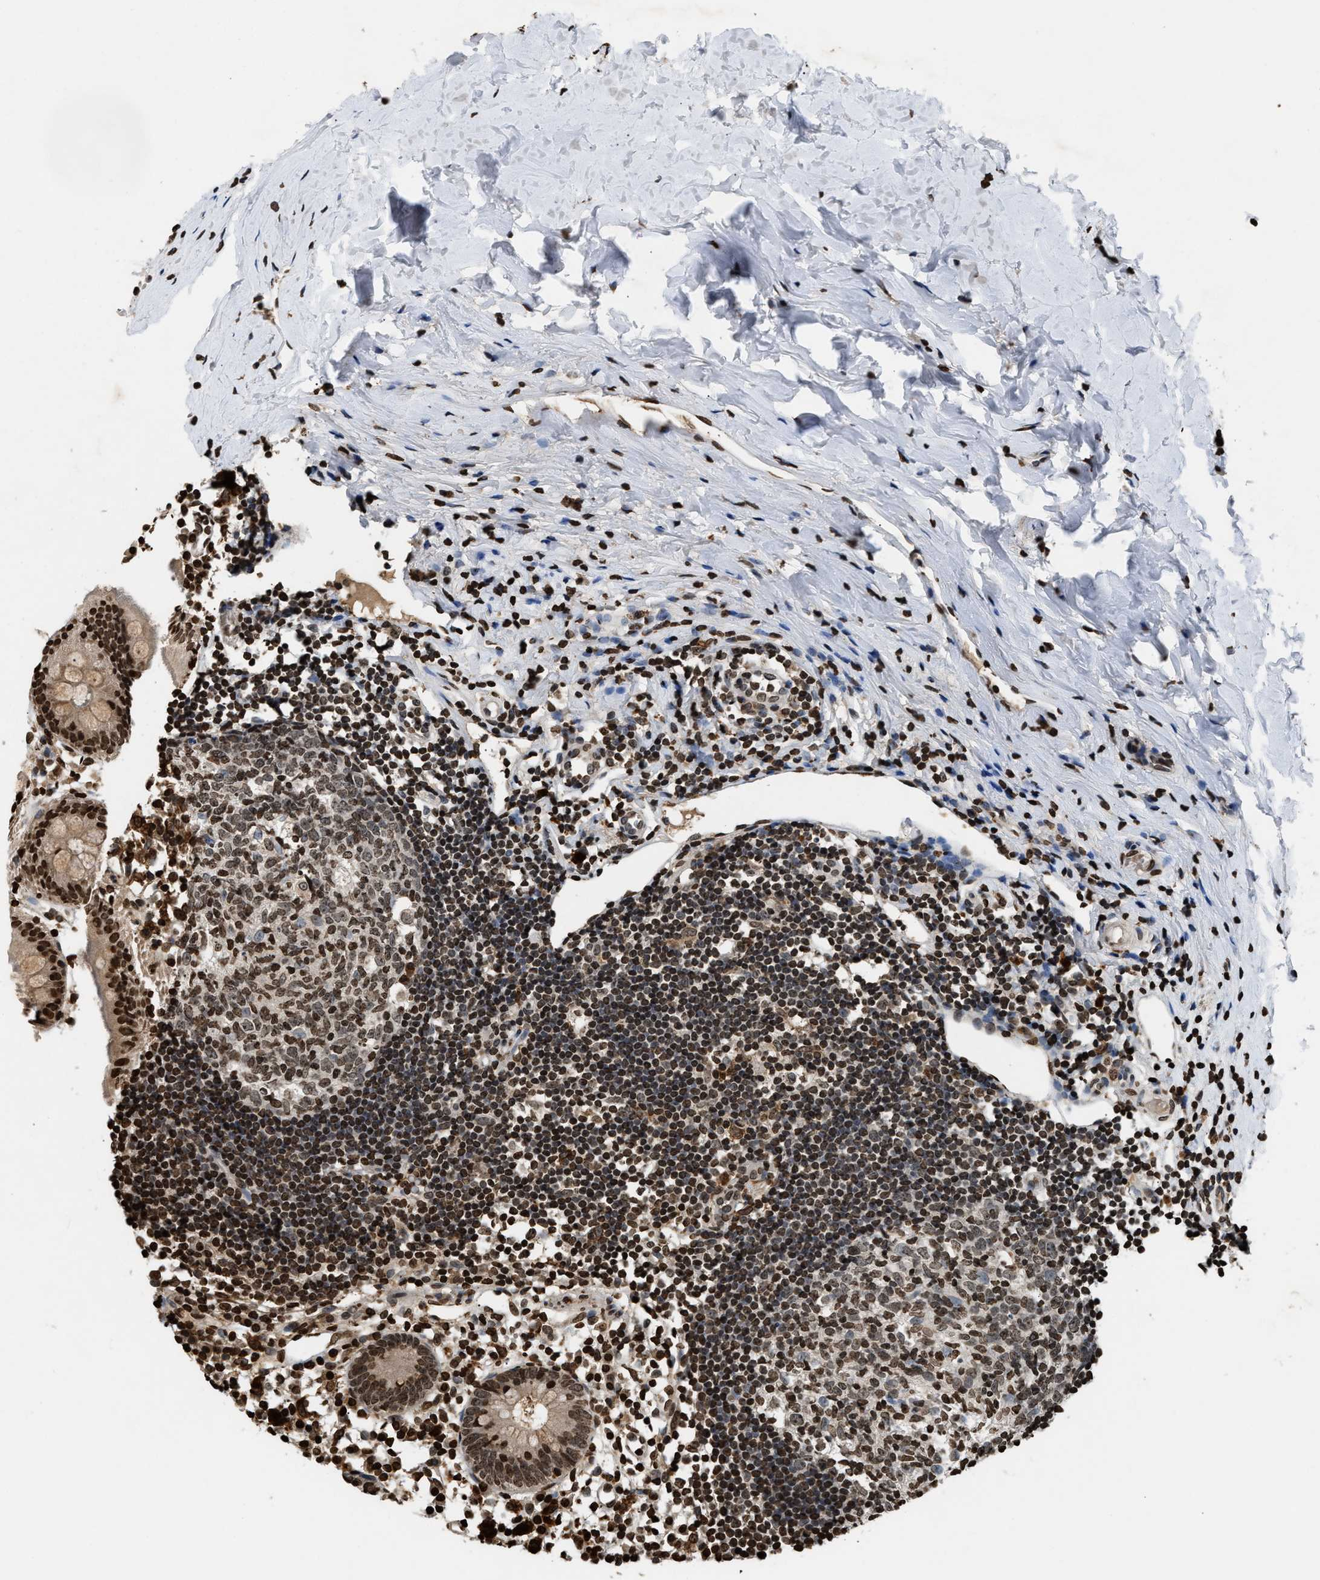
{"staining": {"intensity": "moderate", "quantity": ">75%", "location": "cytoplasmic/membranous,nuclear"}, "tissue": "appendix", "cell_type": "Glandular cells", "image_type": "normal", "snomed": [{"axis": "morphology", "description": "Normal tissue, NOS"}, {"axis": "topography", "description": "Appendix"}], "caption": "A brown stain highlights moderate cytoplasmic/membranous,nuclear positivity of a protein in glandular cells of normal appendix. (Stains: DAB in brown, nuclei in blue, Microscopy: brightfield microscopy at high magnification).", "gene": "DNASE1L3", "patient": {"sex": "female", "age": 20}}